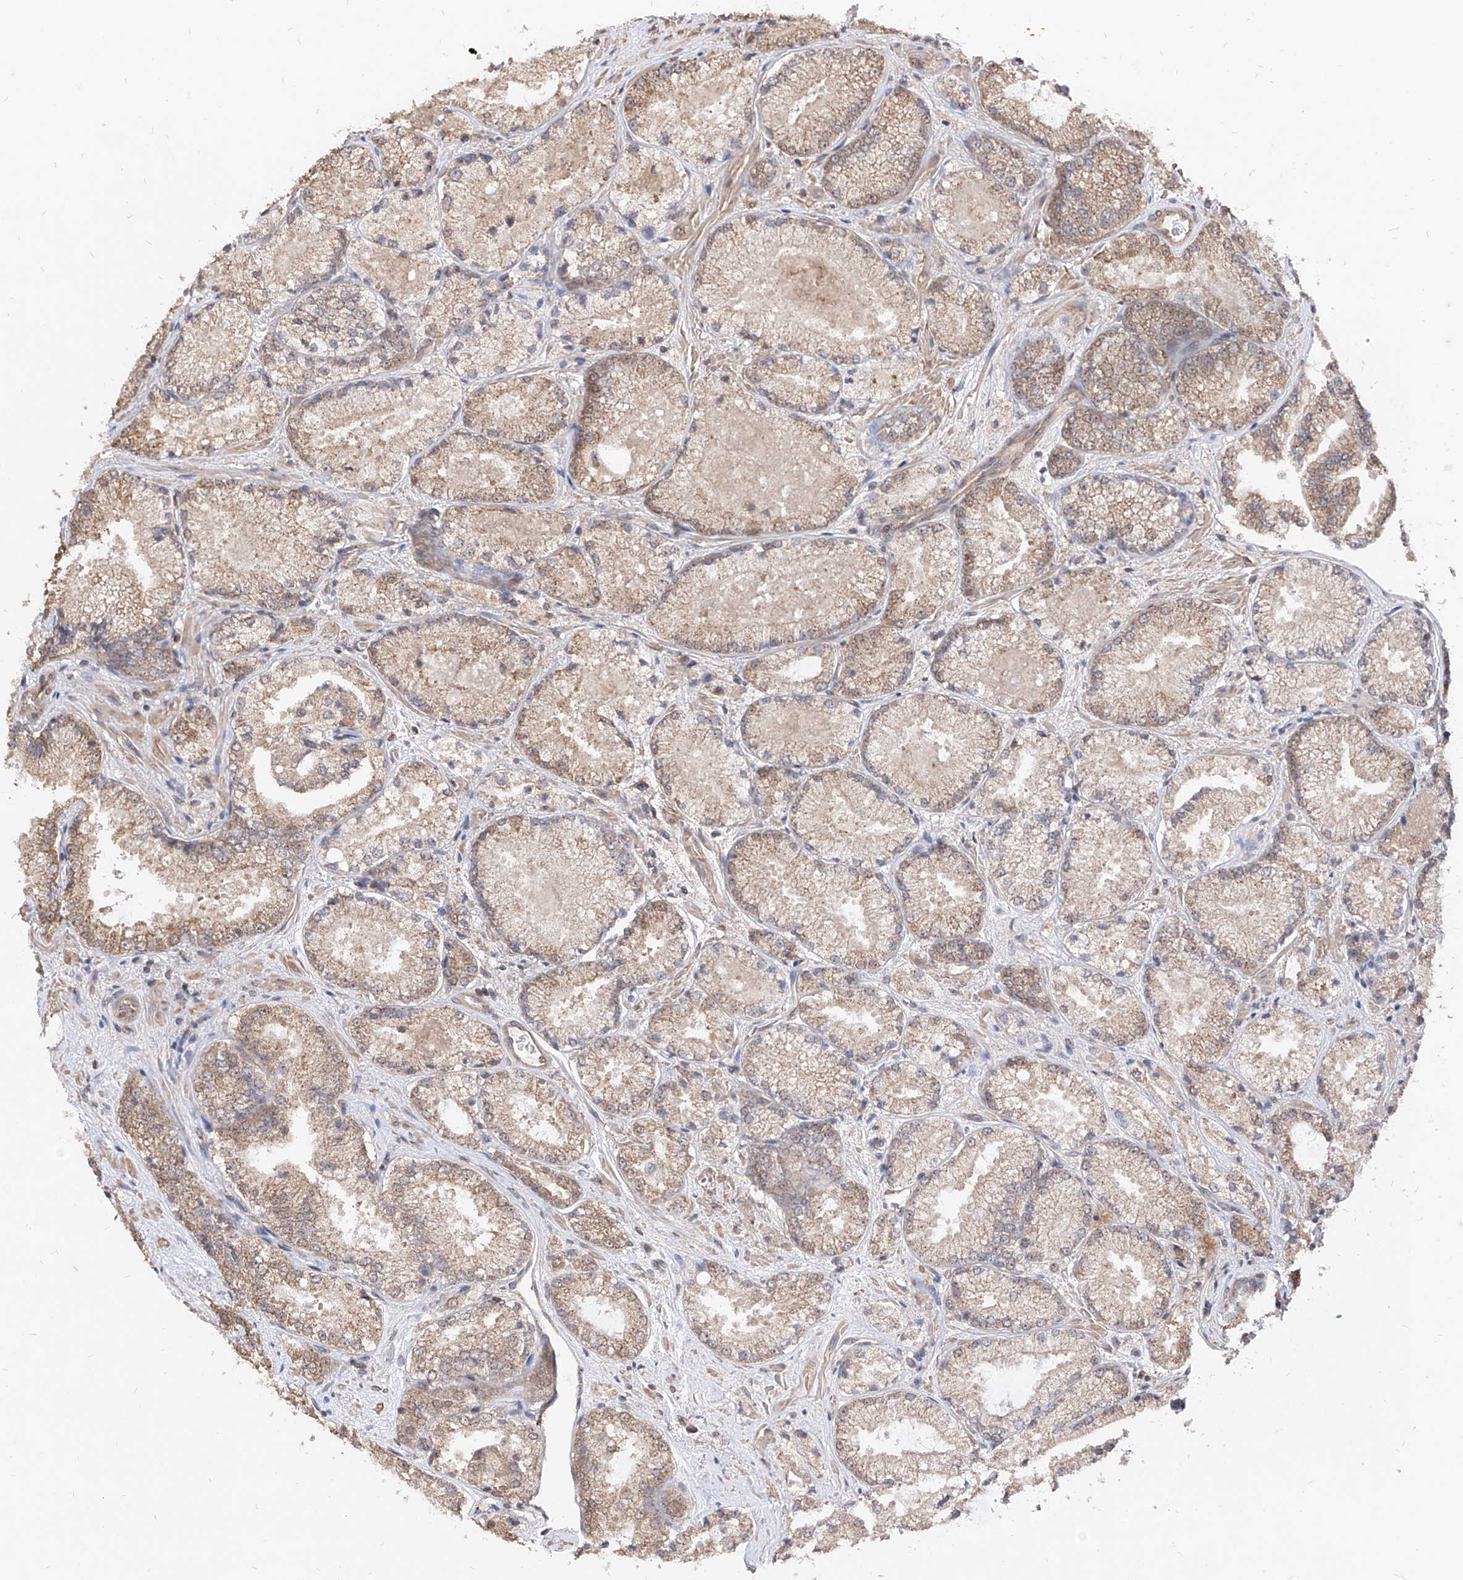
{"staining": {"intensity": "weak", "quantity": ">75%", "location": "cytoplasmic/membranous"}, "tissue": "prostate cancer", "cell_type": "Tumor cells", "image_type": "cancer", "snomed": [{"axis": "morphology", "description": "Adenocarcinoma, High grade"}, {"axis": "topography", "description": "Prostate"}], "caption": "Protein analysis of prostate cancer (adenocarcinoma (high-grade)) tissue shows weak cytoplasmic/membranous staining in about >75% of tumor cells.", "gene": "C8orf82", "patient": {"sex": "male", "age": 73}}